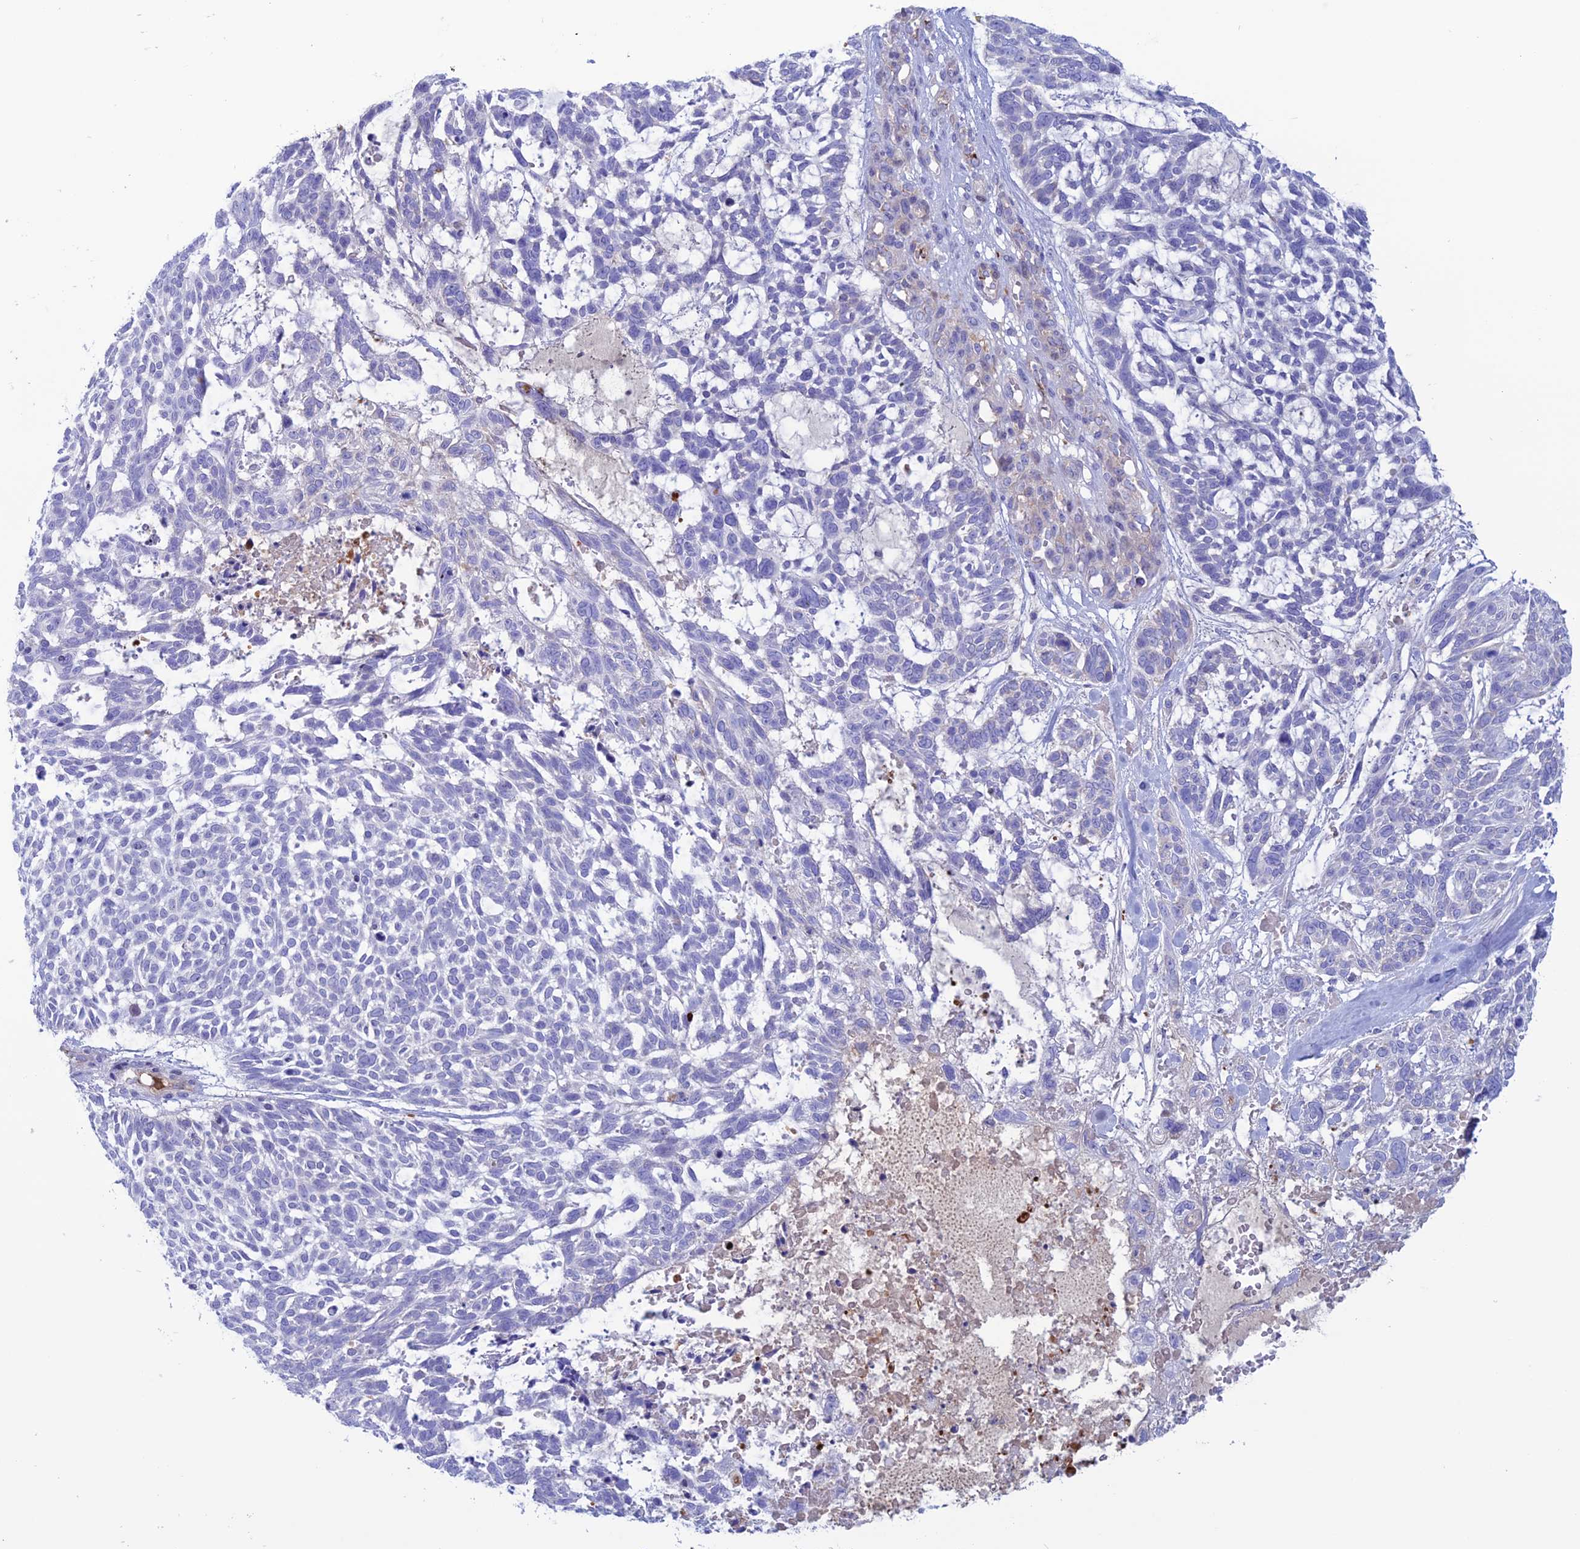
{"staining": {"intensity": "negative", "quantity": "none", "location": "none"}, "tissue": "skin cancer", "cell_type": "Tumor cells", "image_type": "cancer", "snomed": [{"axis": "morphology", "description": "Basal cell carcinoma"}, {"axis": "topography", "description": "Skin"}], "caption": "A photomicrograph of basal cell carcinoma (skin) stained for a protein displays no brown staining in tumor cells.", "gene": "CDC42EP5", "patient": {"sex": "male", "age": 88}}